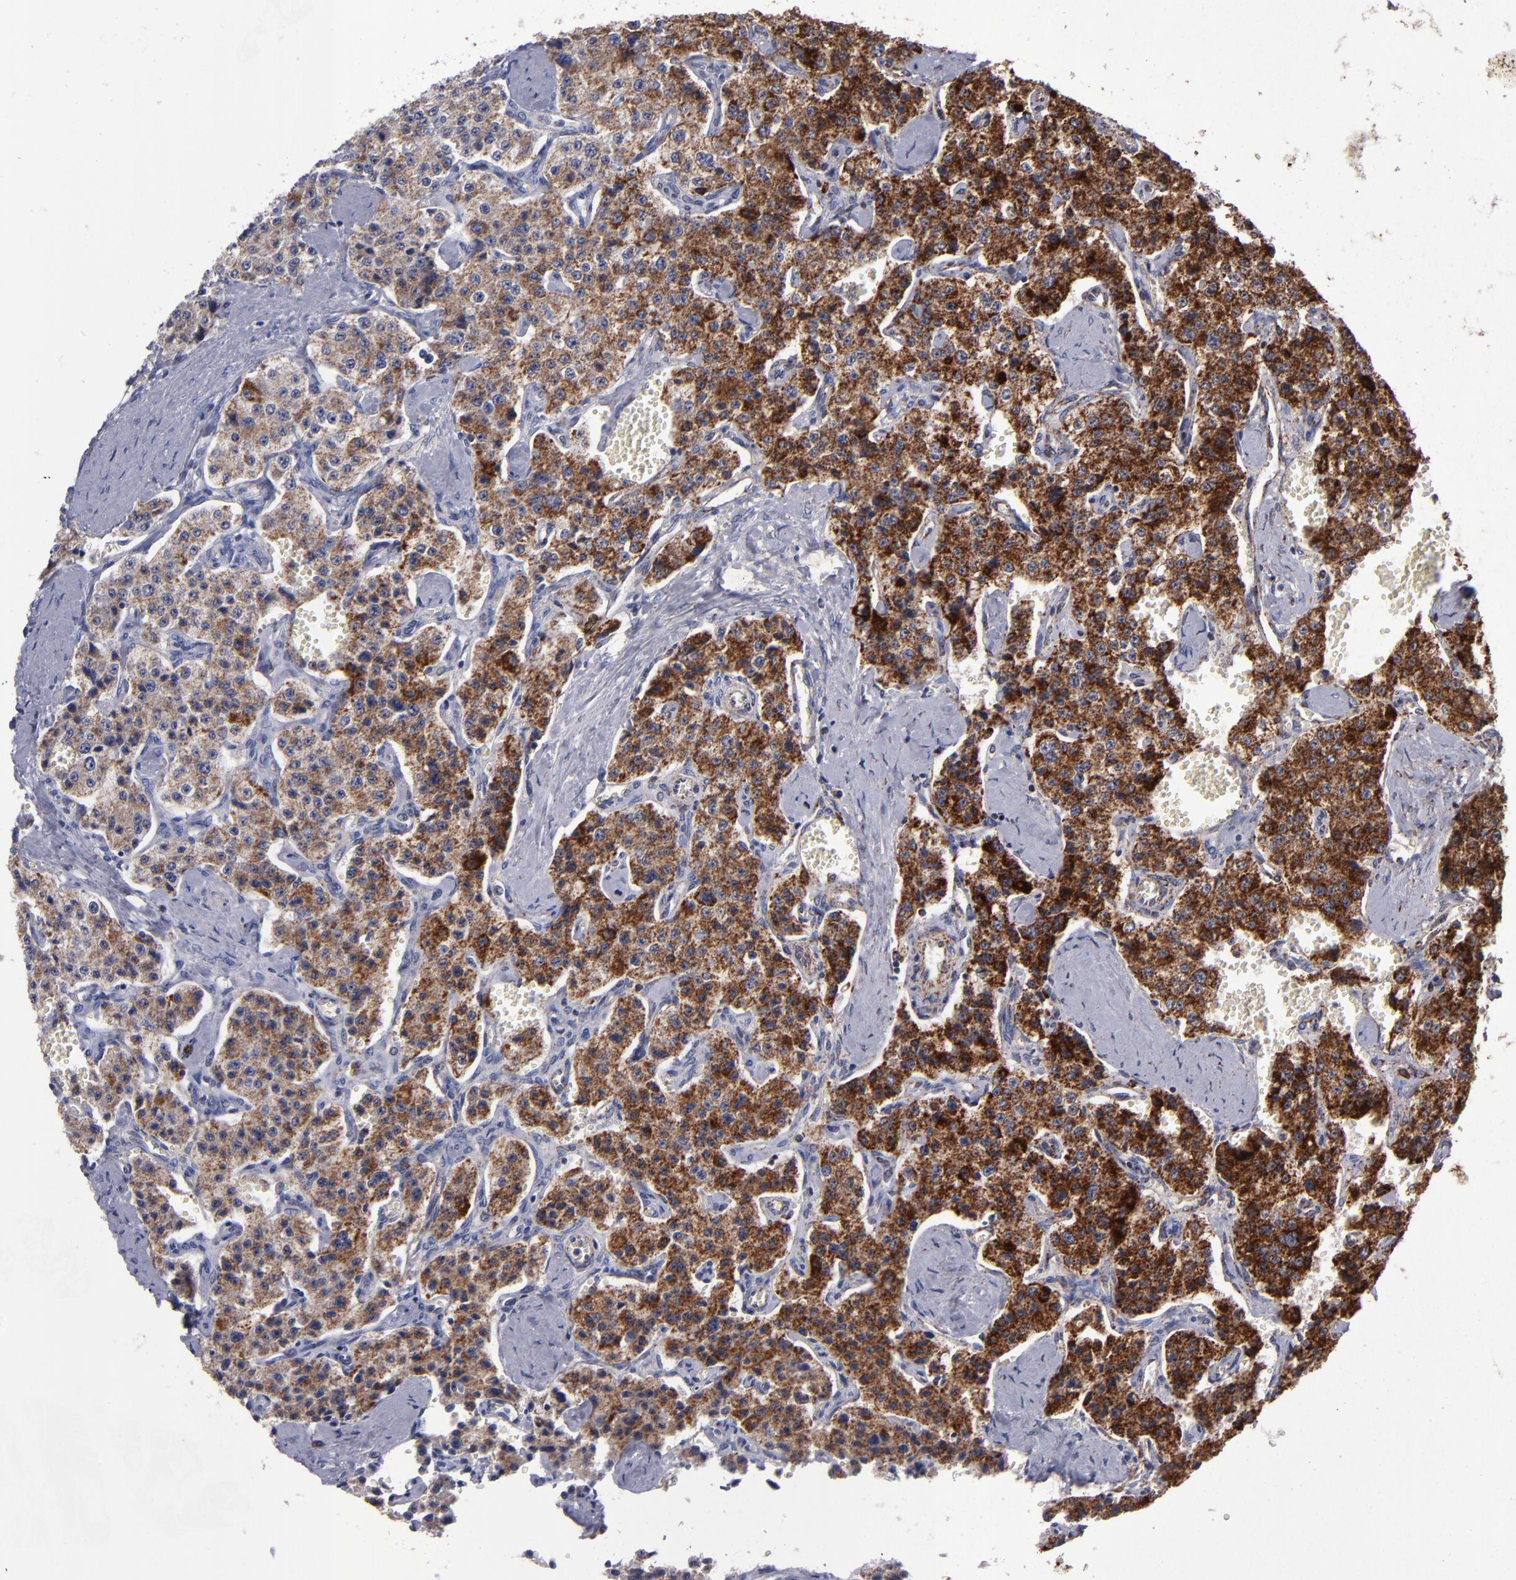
{"staining": {"intensity": "strong", "quantity": ">75%", "location": "cytoplasmic/membranous"}, "tissue": "carcinoid", "cell_type": "Tumor cells", "image_type": "cancer", "snomed": [{"axis": "morphology", "description": "Carcinoid, malignant, NOS"}, {"axis": "topography", "description": "Small intestine"}], "caption": "Strong cytoplasmic/membranous expression for a protein is appreciated in about >75% of tumor cells of malignant carcinoid using immunohistochemistry (IHC).", "gene": "TIMM9", "patient": {"sex": "male", "age": 52}}